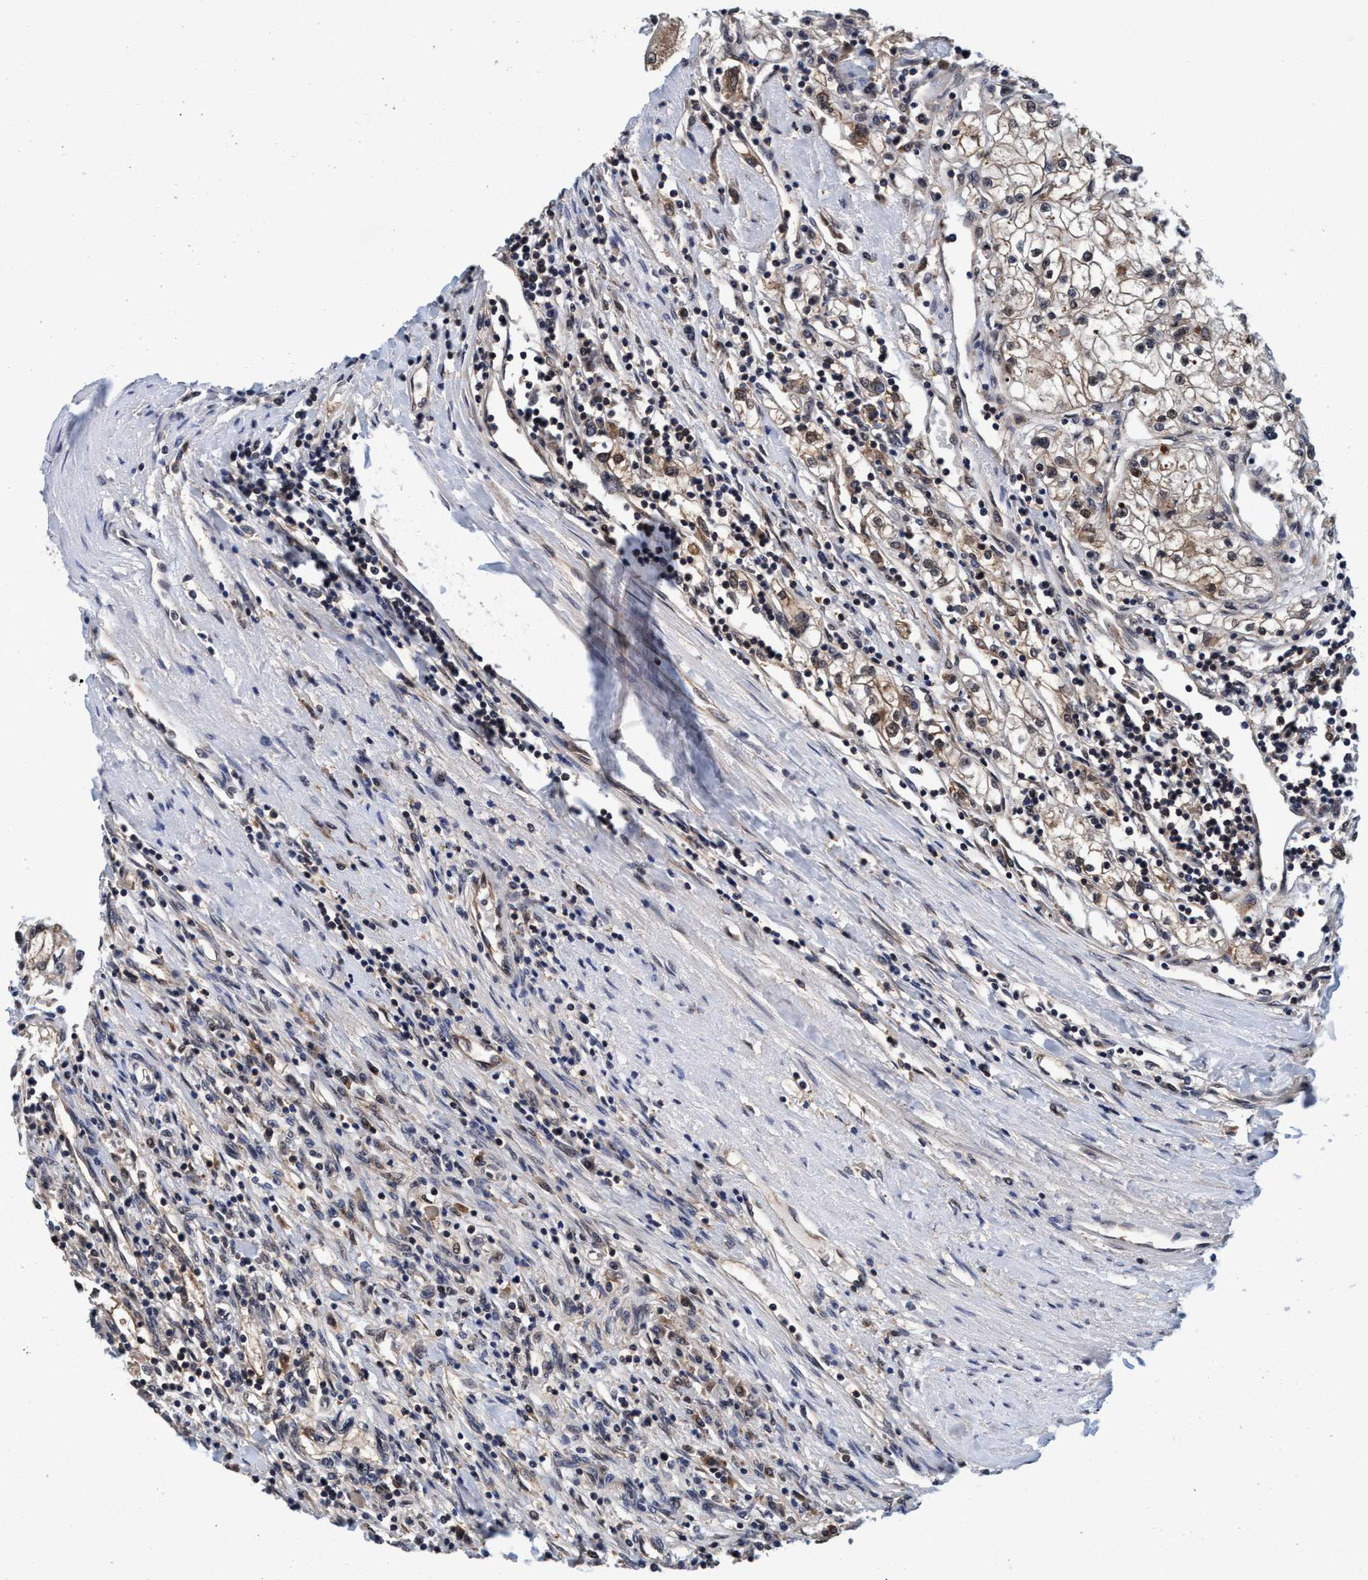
{"staining": {"intensity": "weak", "quantity": ">75%", "location": "cytoplasmic/membranous"}, "tissue": "renal cancer", "cell_type": "Tumor cells", "image_type": "cancer", "snomed": [{"axis": "morphology", "description": "Adenocarcinoma, NOS"}, {"axis": "topography", "description": "Kidney"}], "caption": "DAB immunohistochemical staining of renal cancer (adenocarcinoma) shows weak cytoplasmic/membranous protein positivity in about >75% of tumor cells.", "gene": "PSMD12", "patient": {"sex": "male", "age": 68}}